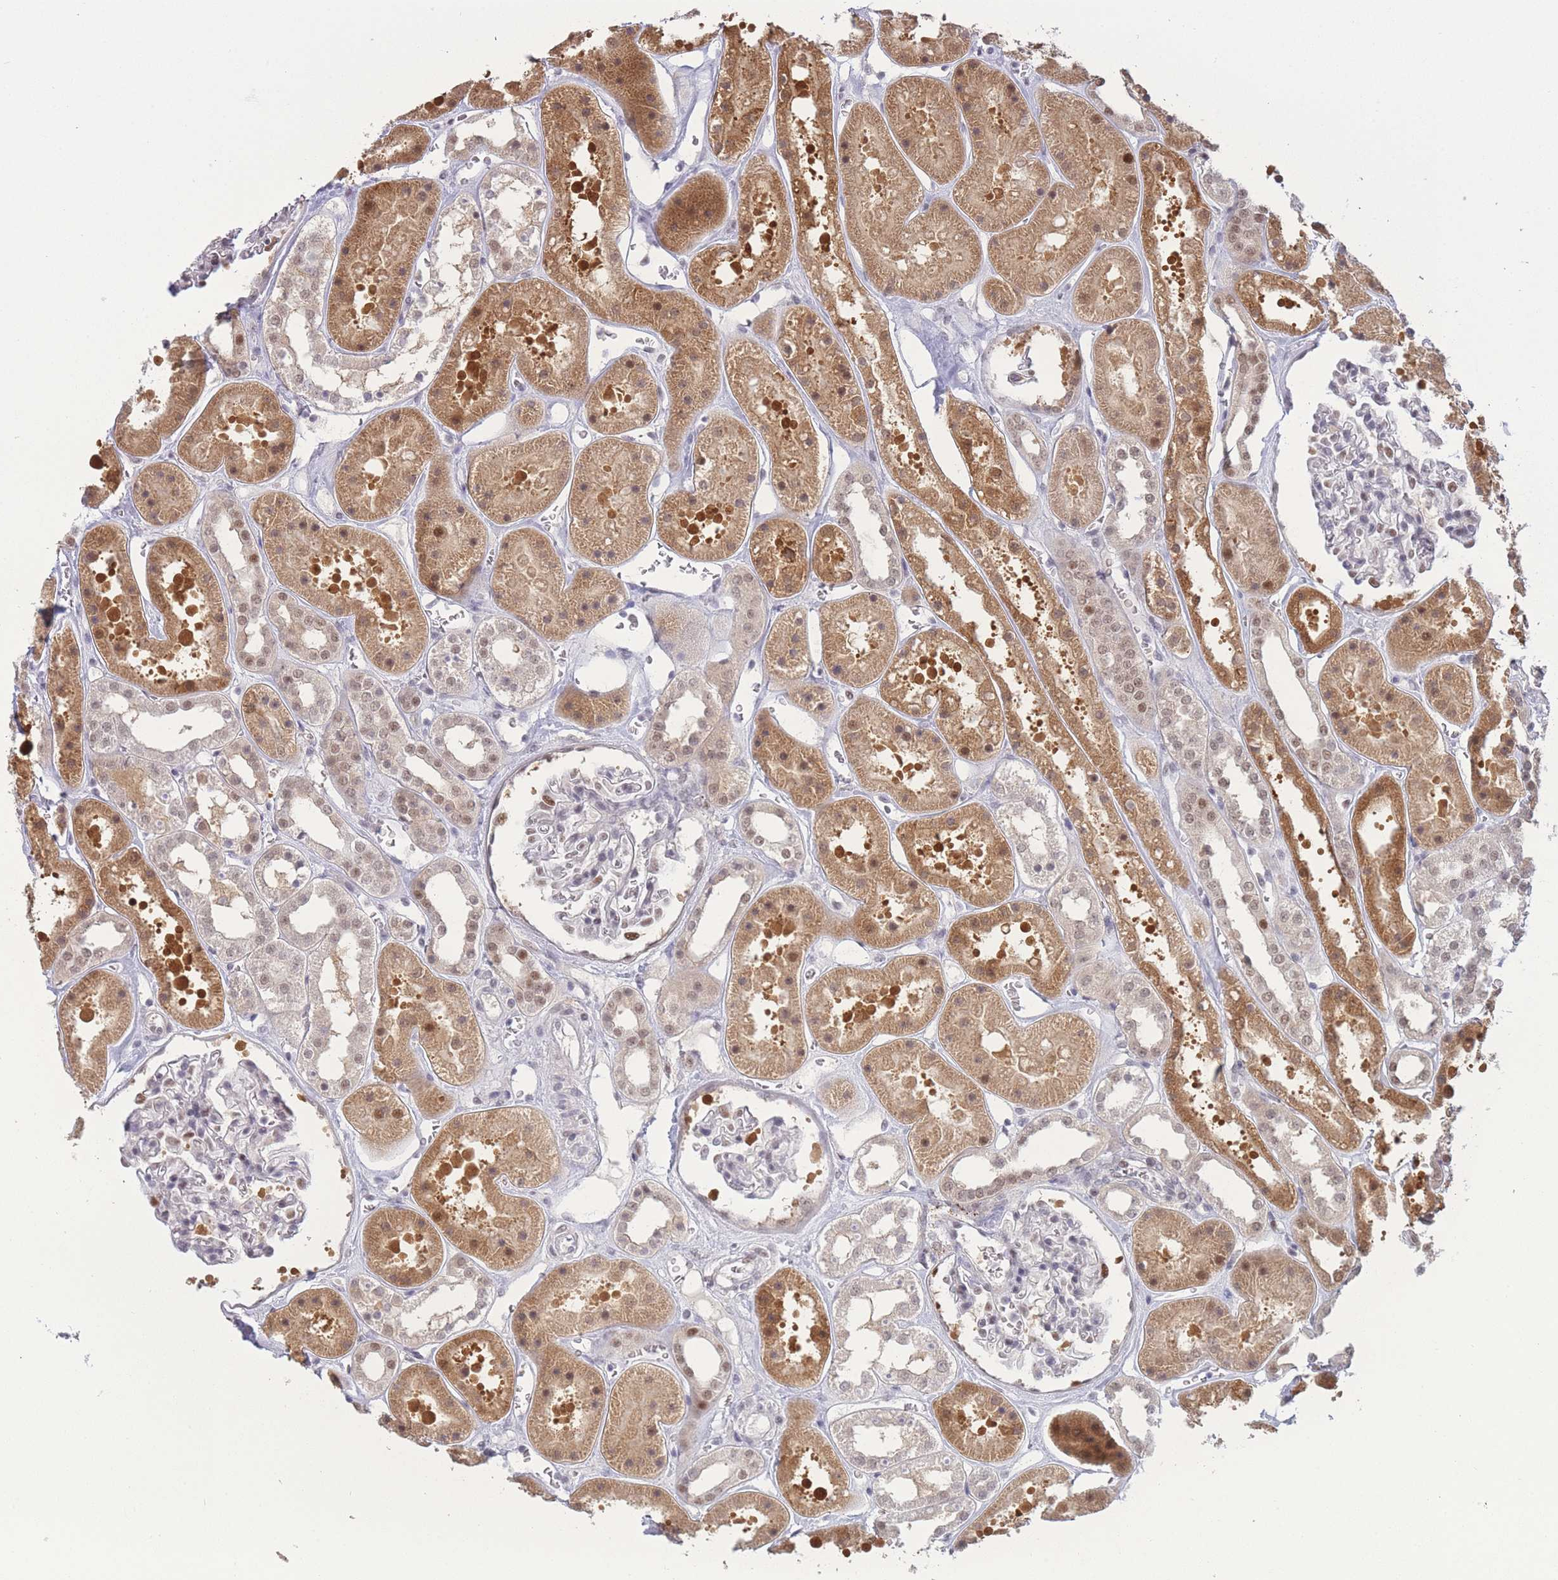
{"staining": {"intensity": "moderate", "quantity": "<25%", "location": "nuclear"}, "tissue": "kidney", "cell_type": "Cells in glomeruli", "image_type": "normal", "snomed": [{"axis": "morphology", "description": "Normal tissue, NOS"}, {"axis": "topography", "description": "Kidney"}], "caption": "Immunohistochemical staining of unremarkable kidney demonstrates <25% levels of moderate nuclear protein expression in approximately <25% of cells in glomeruli. (IHC, brightfield microscopy, high magnification).", "gene": "DEAF1", "patient": {"sex": "female", "age": 41}}